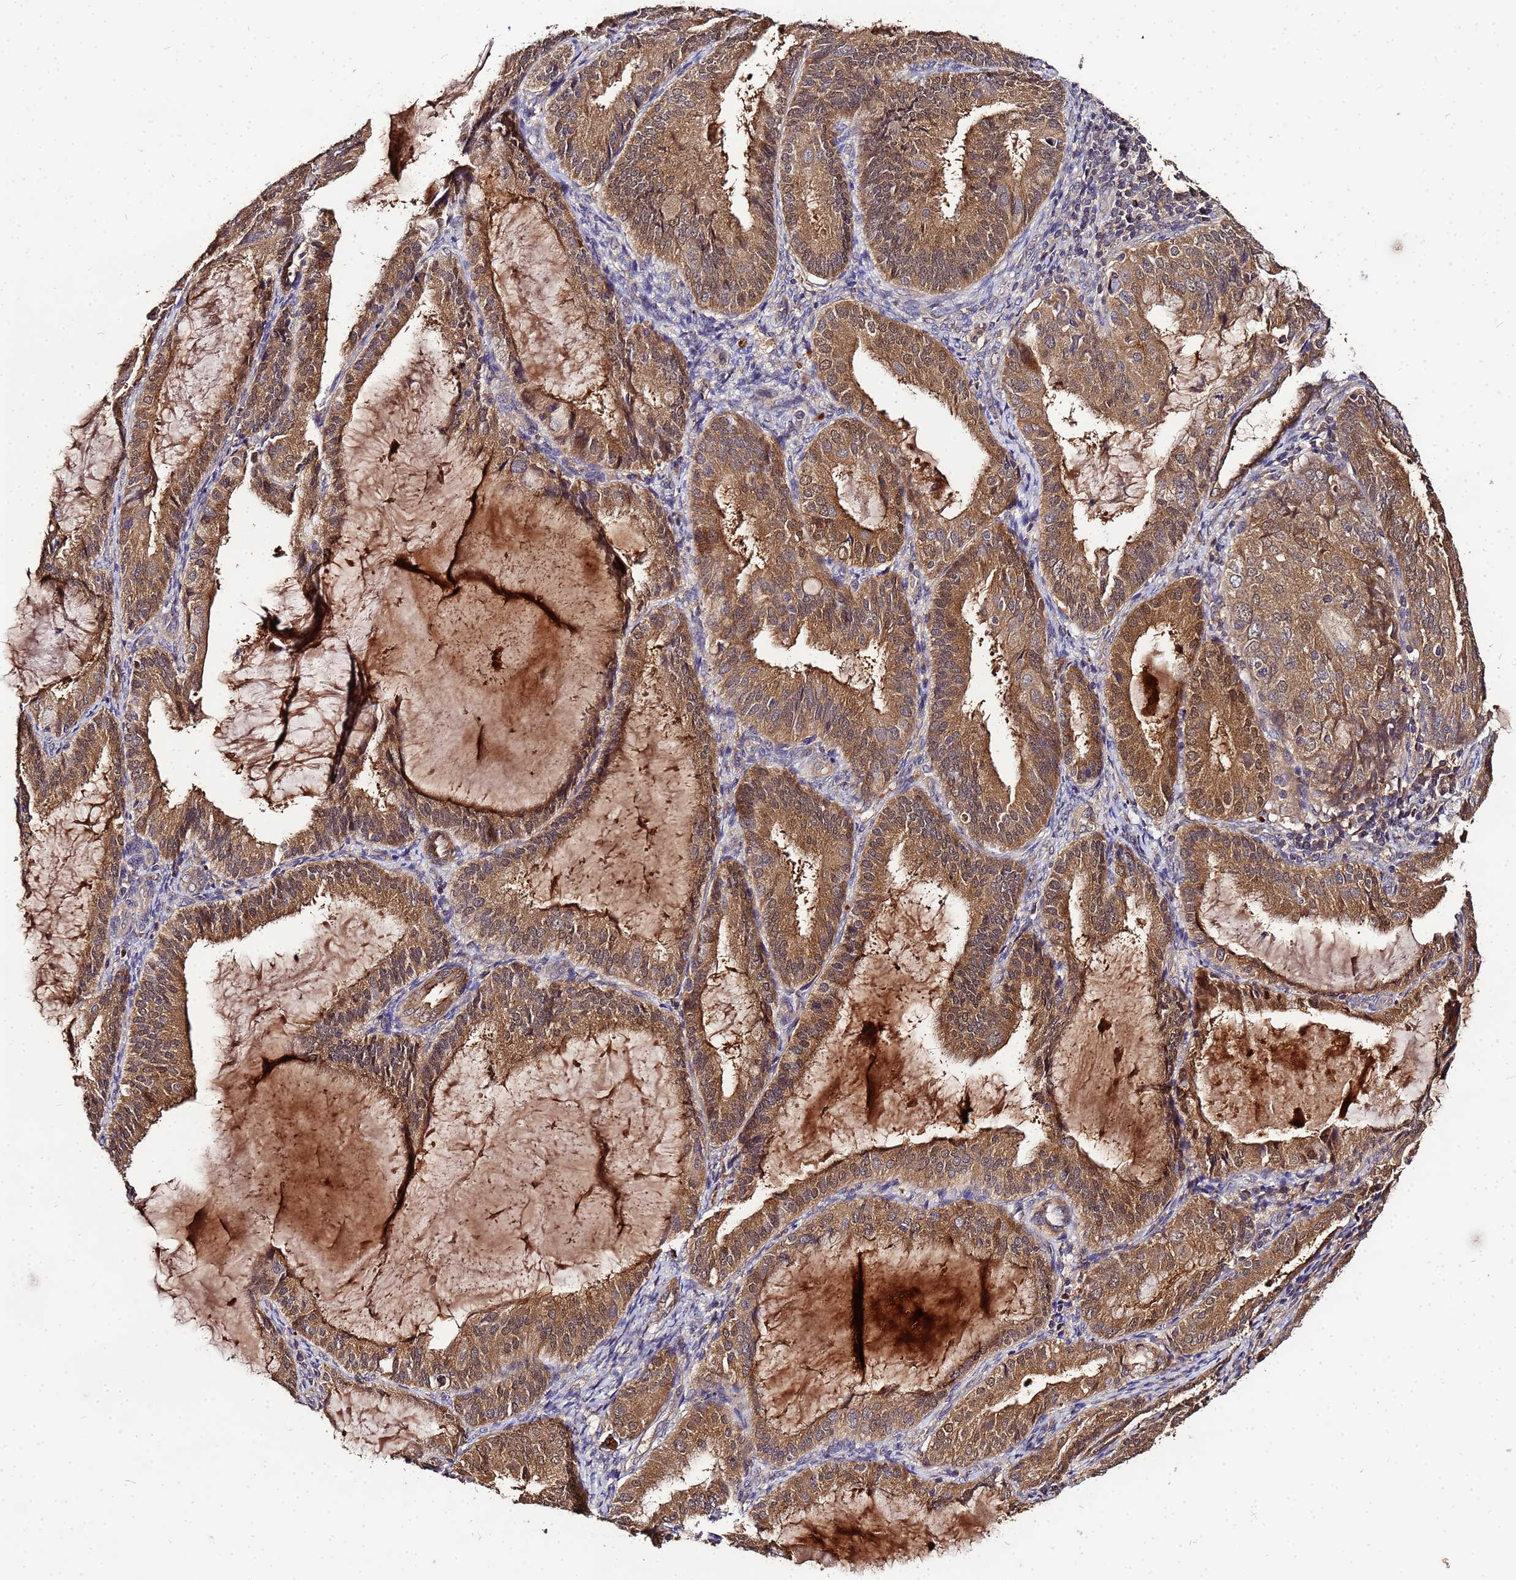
{"staining": {"intensity": "moderate", "quantity": ">75%", "location": "cytoplasmic/membranous,nuclear"}, "tissue": "endometrial cancer", "cell_type": "Tumor cells", "image_type": "cancer", "snomed": [{"axis": "morphology", "description": "Adenocarcinoma, NOS"}, {"axis": "topography", "description": "Endometrium"}], "caption": "Adenocarcinoma (endometrial) stained for a protein (brown) exhibits moderate cytoplasmic/membranous and nuclear positive positivity in approximately >75% of tumor cells.", "gene": "MTERF1", "patient": {"sex": "female", "age": 81}}